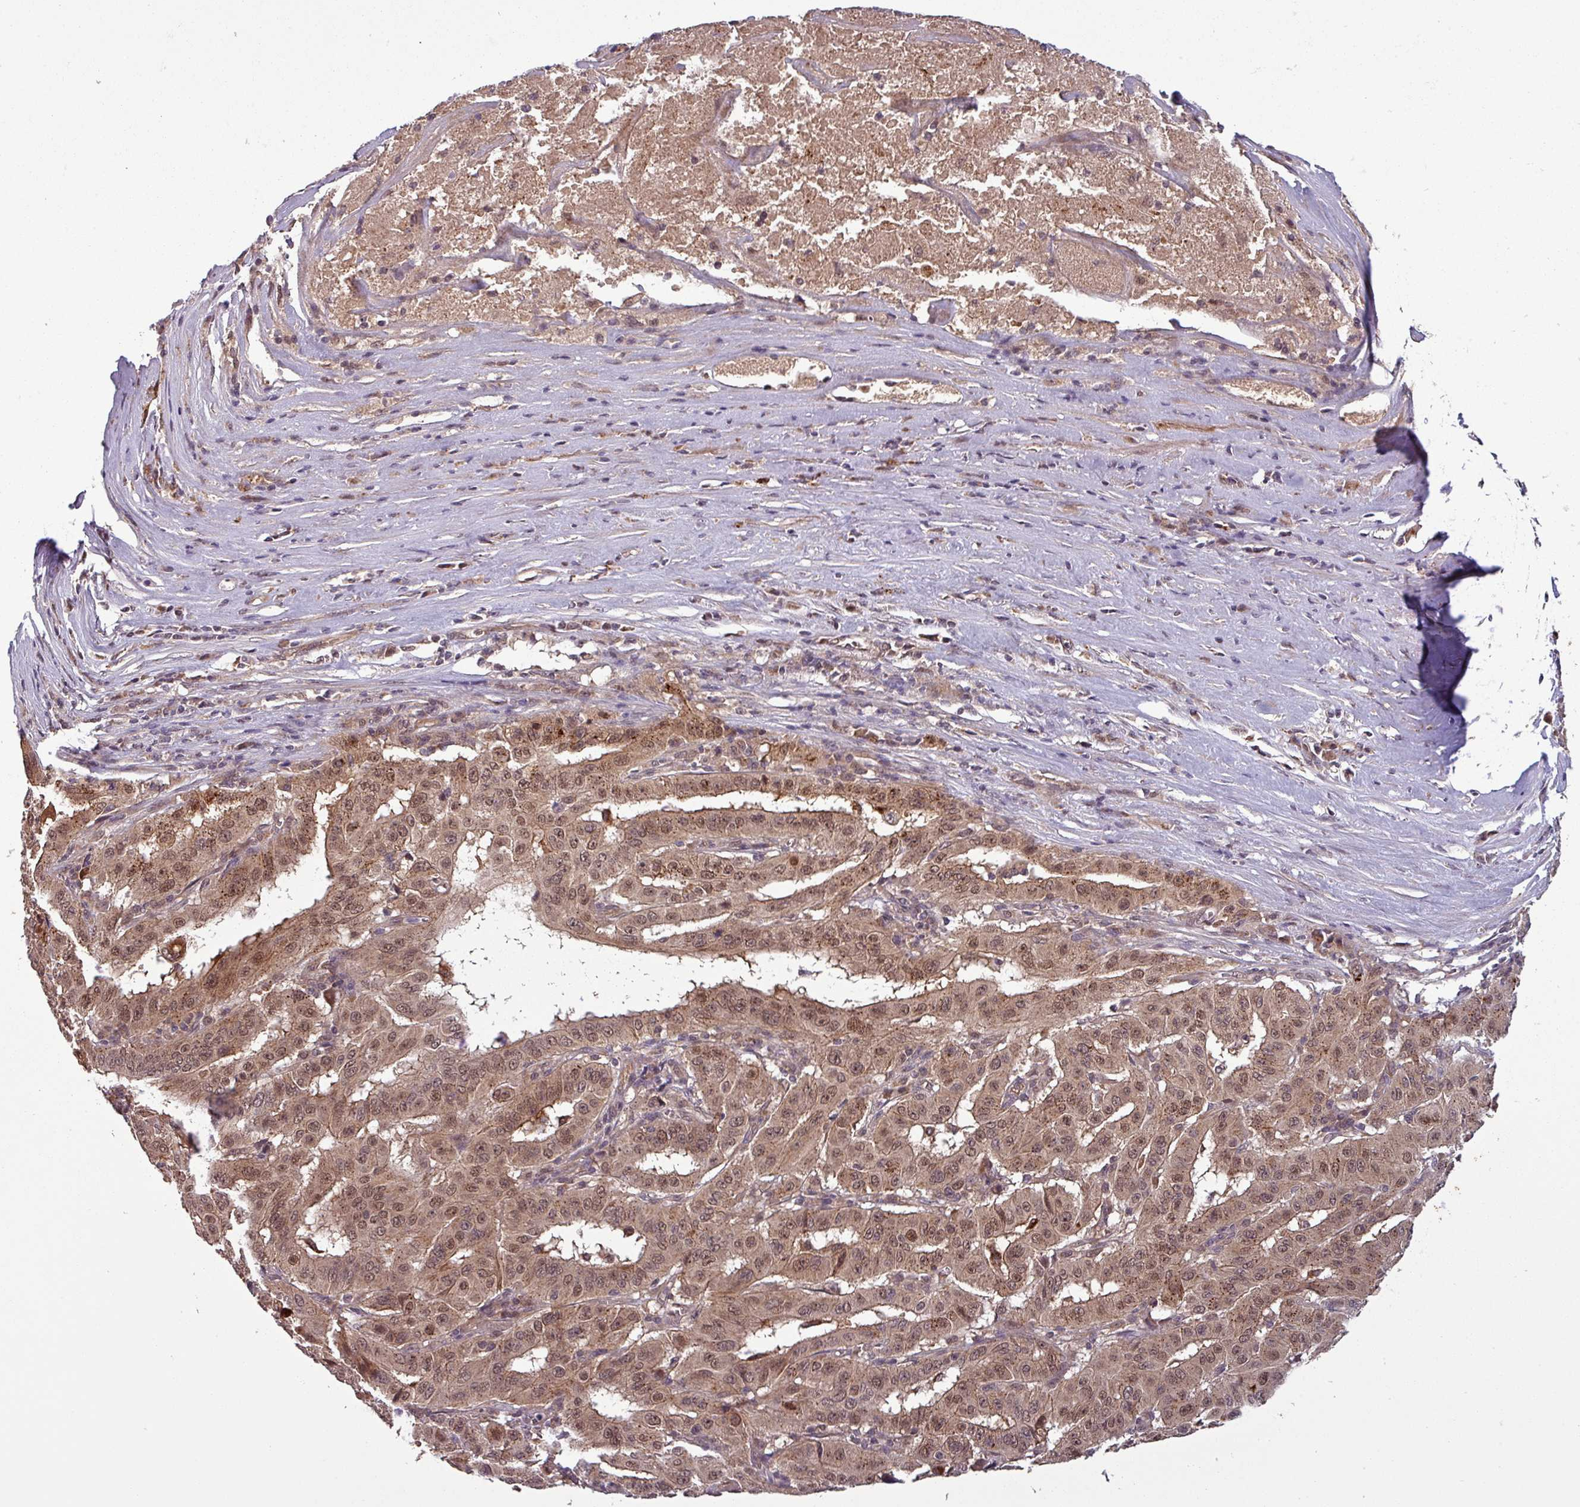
{"staining": {"intensity": "moderate", "quantity": ">75%", "location": "cytoplasmic/membranous,nuclear"}, "tissue": "pancreatic cancer", "cell_type": "Tumor cells", "image_type": "cancer", "snomed": [{"axis": "morphology", "description": "Adenocarcinoma, NOS"}, {"axis": "topography", "description": "Pancreas"}], "caption": "Brown immunohistochemical staining in human pancreatic adenocarcinoma reveals moderate cytoplasmic/membranous and nuclear staining in approximately >75% of tumor cells.", "gene": "PUS1", "patient": {"sex": "male", "age": 63}}